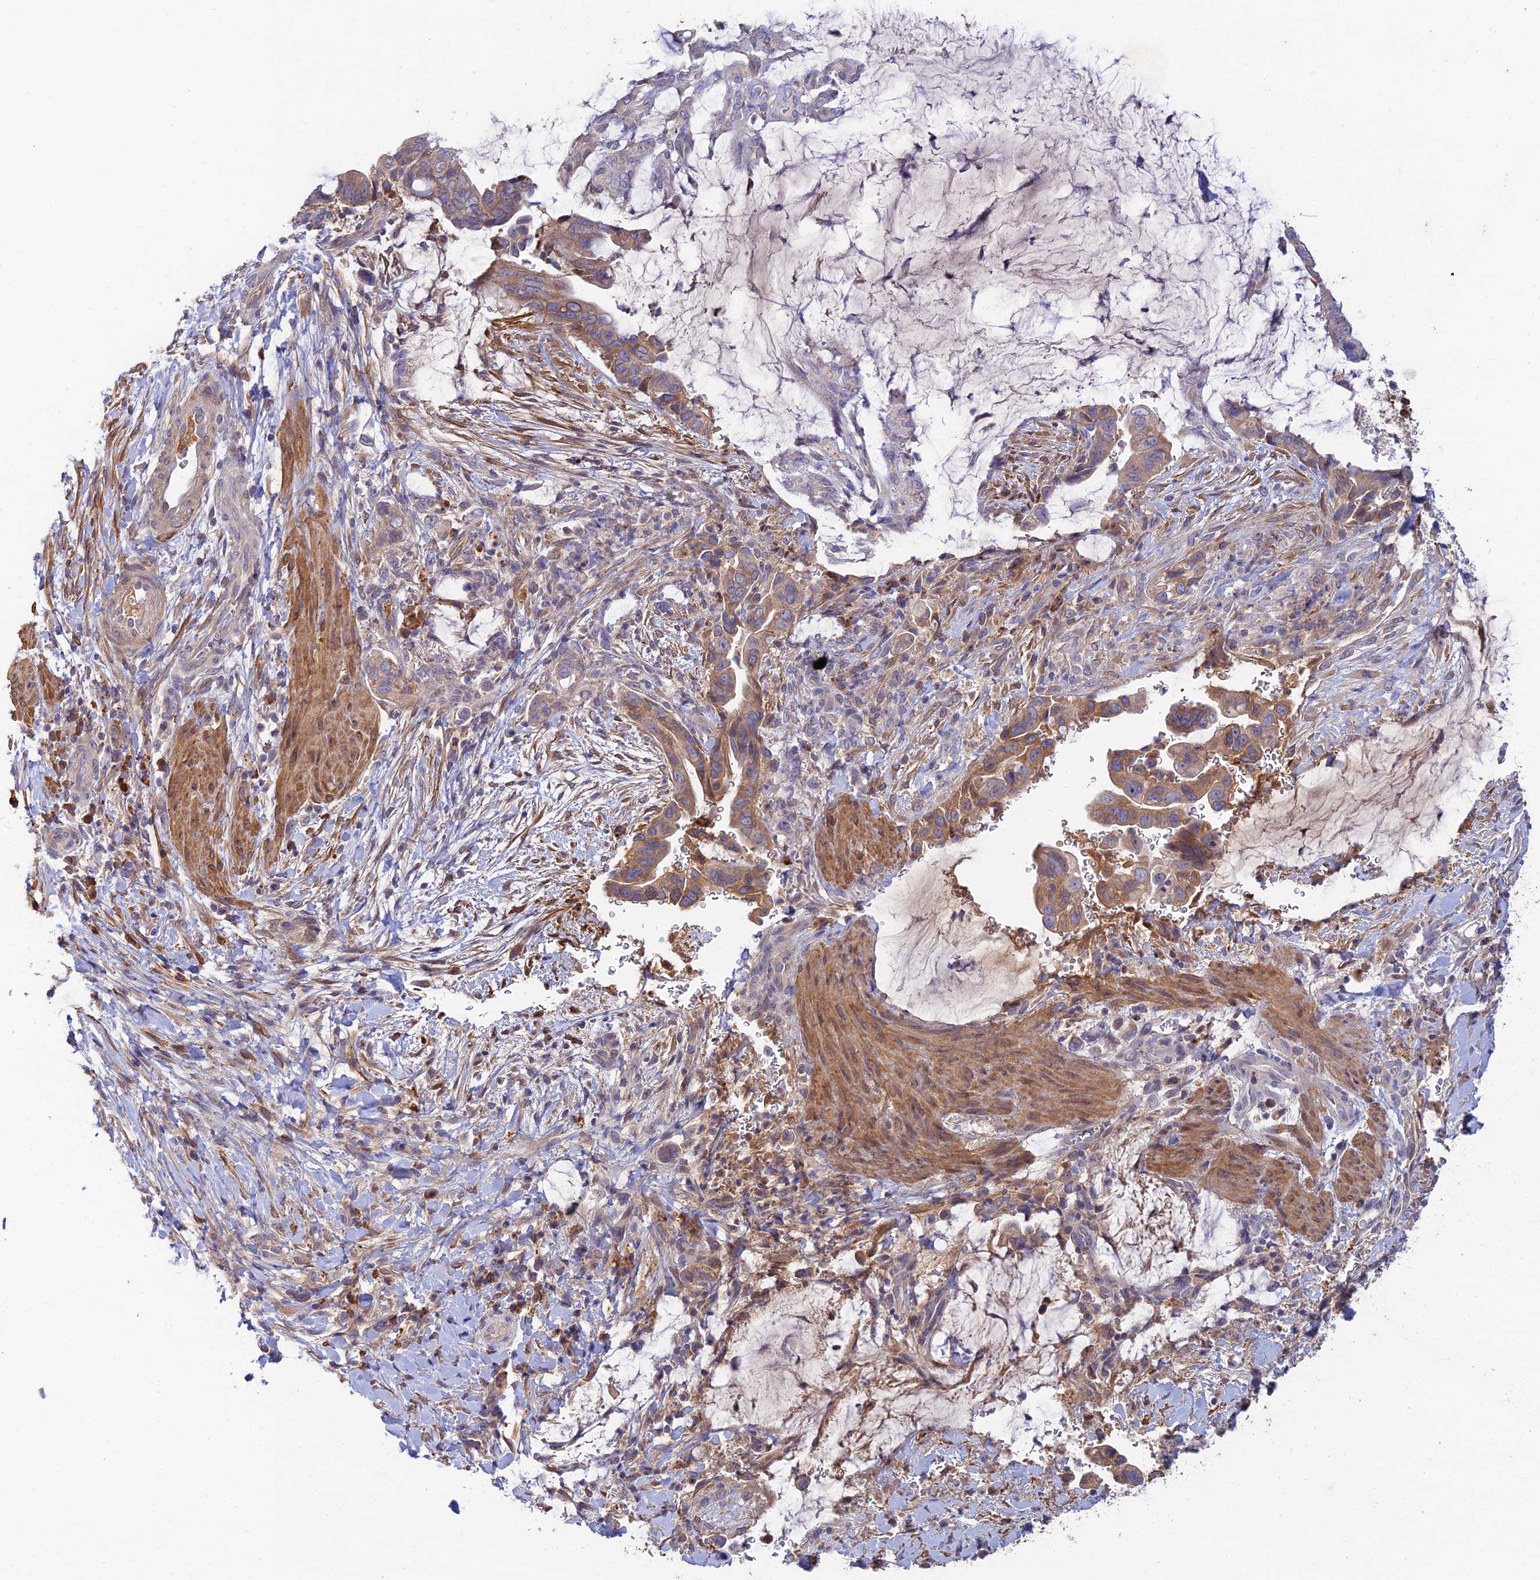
{"staining": {"intensity": "moderate", "quantity": ">75%", "location": "cytoplasmic/membranous"}, "tissue": "pancreatic cancer", "cell_type": "Tumor cells", "image_type": "cancer", "snomed": [{"axis": "morphology", "description": "Adenocarcinoma, NOS"}, {"axis": "topography", "description": "Pancreas"}], "caption": "The photomicrograph demonstrates staining of adenocarcinoma (pancreatic), revealing moderate cytoplasmic/membranous protein positivity (brown color) within tumor cells.", "gene": "ACSM5", "patient": {"sex": "male", "age": 75}}